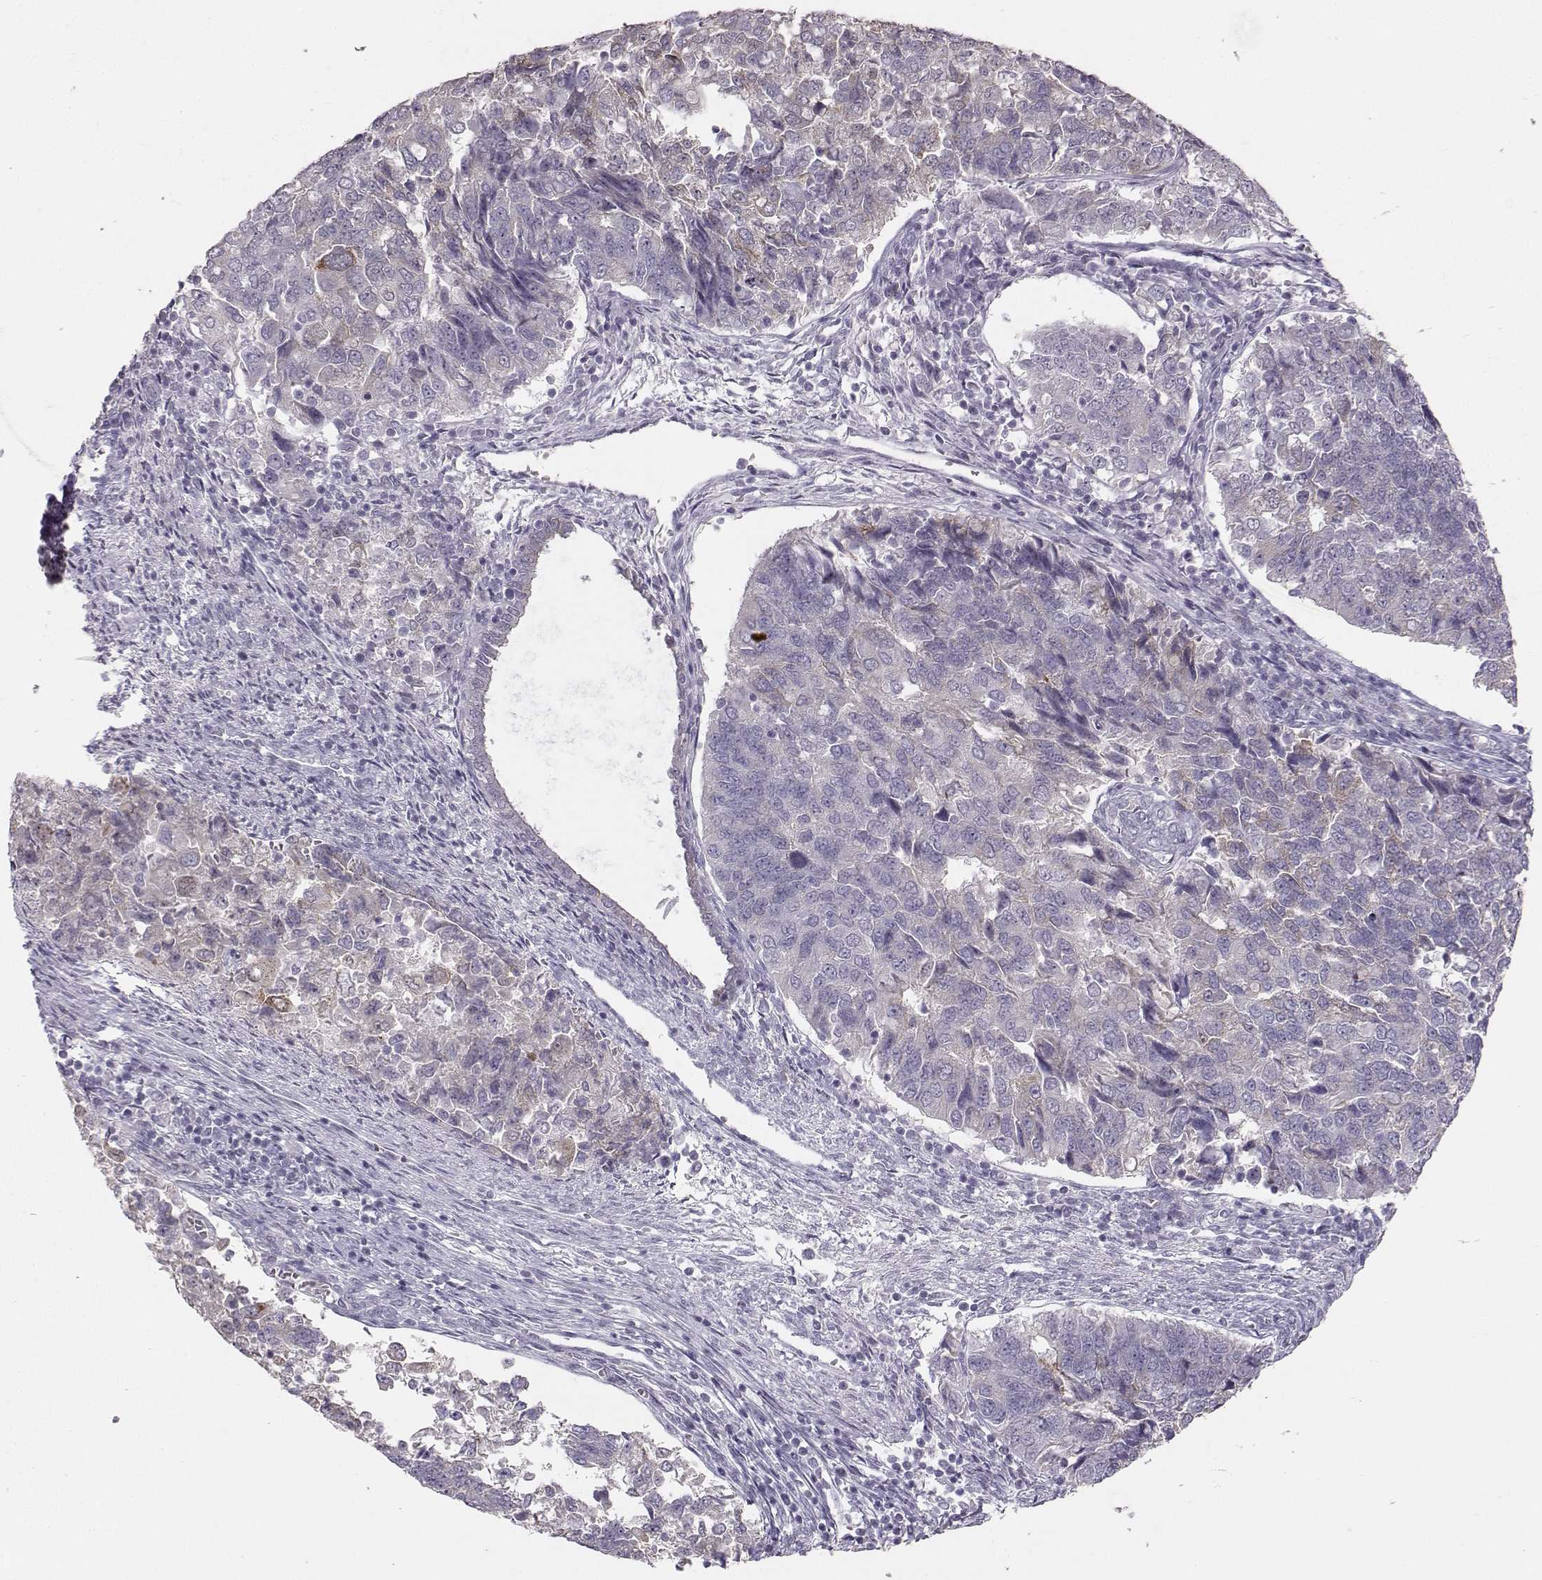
{"staining": {"intensity": "negative", "quantity": "none", "location": "none"}, "tissue": "endometrial cancer", "cell_type": "Tumor cells", "image_type": "cancer", "snomed": [{"axis": "morphology", "description": "Adenocarcinoma, NOS"}, {"axis": "topography", "description": "Endometrium"}], "caption": "Image shows no significant protein staining in tumor cells of adenocarcinoma (endometrial).", "gene": "PKP2", "patient": {"sex": "female", "age": 43}}